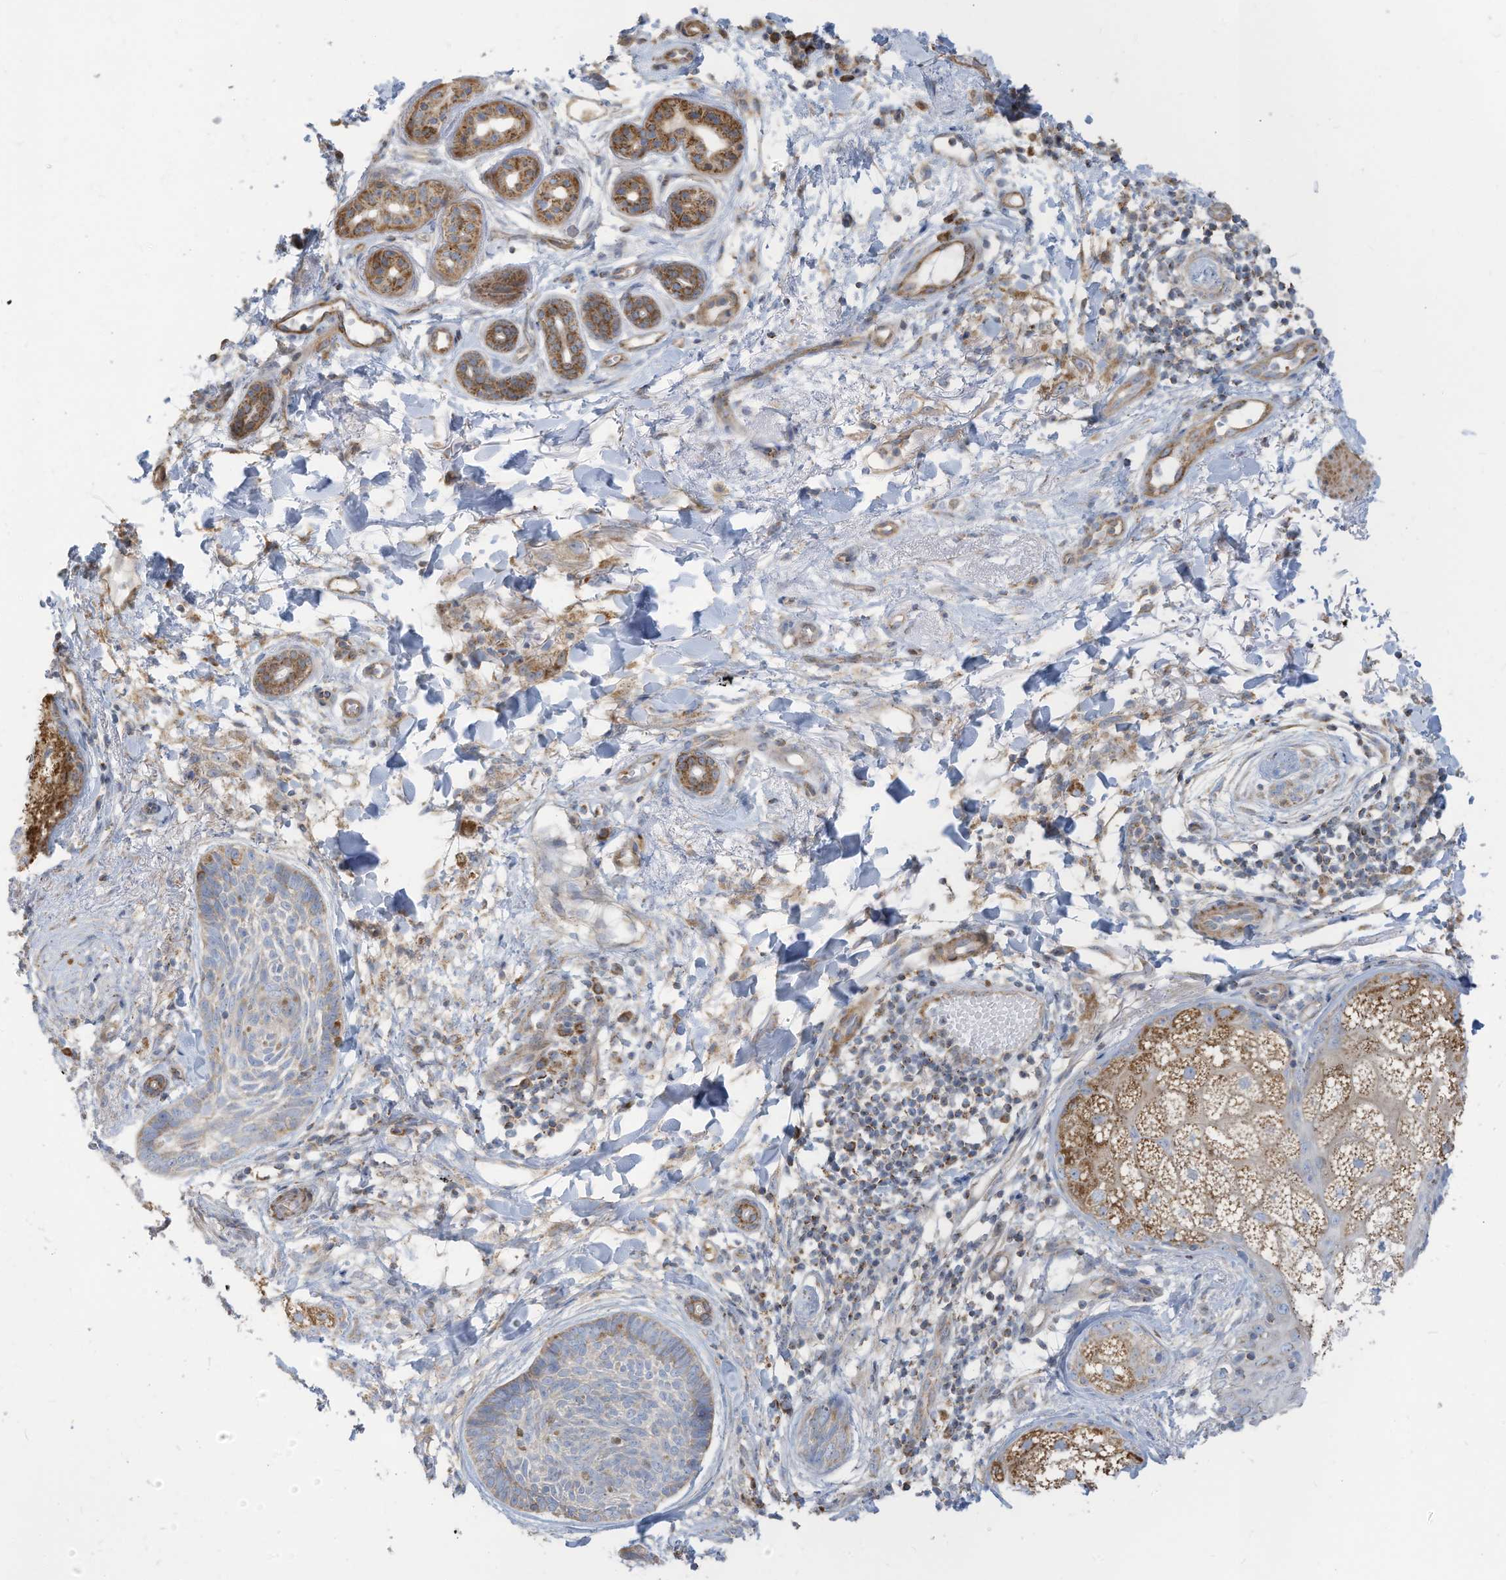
{"staining": {"intensity": "weak", "quantity": "<25%", "location": "cytoplasmic/membranous"}, "tissue": "skin cancer", "cell_type": "Tumor cells", "image_type": "cancer", "snomed": [{"axis": "morphology", "description": "Basal cell carcinoma"}, {"axis": "topography", "description": "Skin"}], "caption": "Skin cancer (basal cell carcinoma) stained for a protein using IHC demonstrates no positivity tumor cells.", "gene": "GTPBP2", "patient": {"sex": "male", "age": 85}}